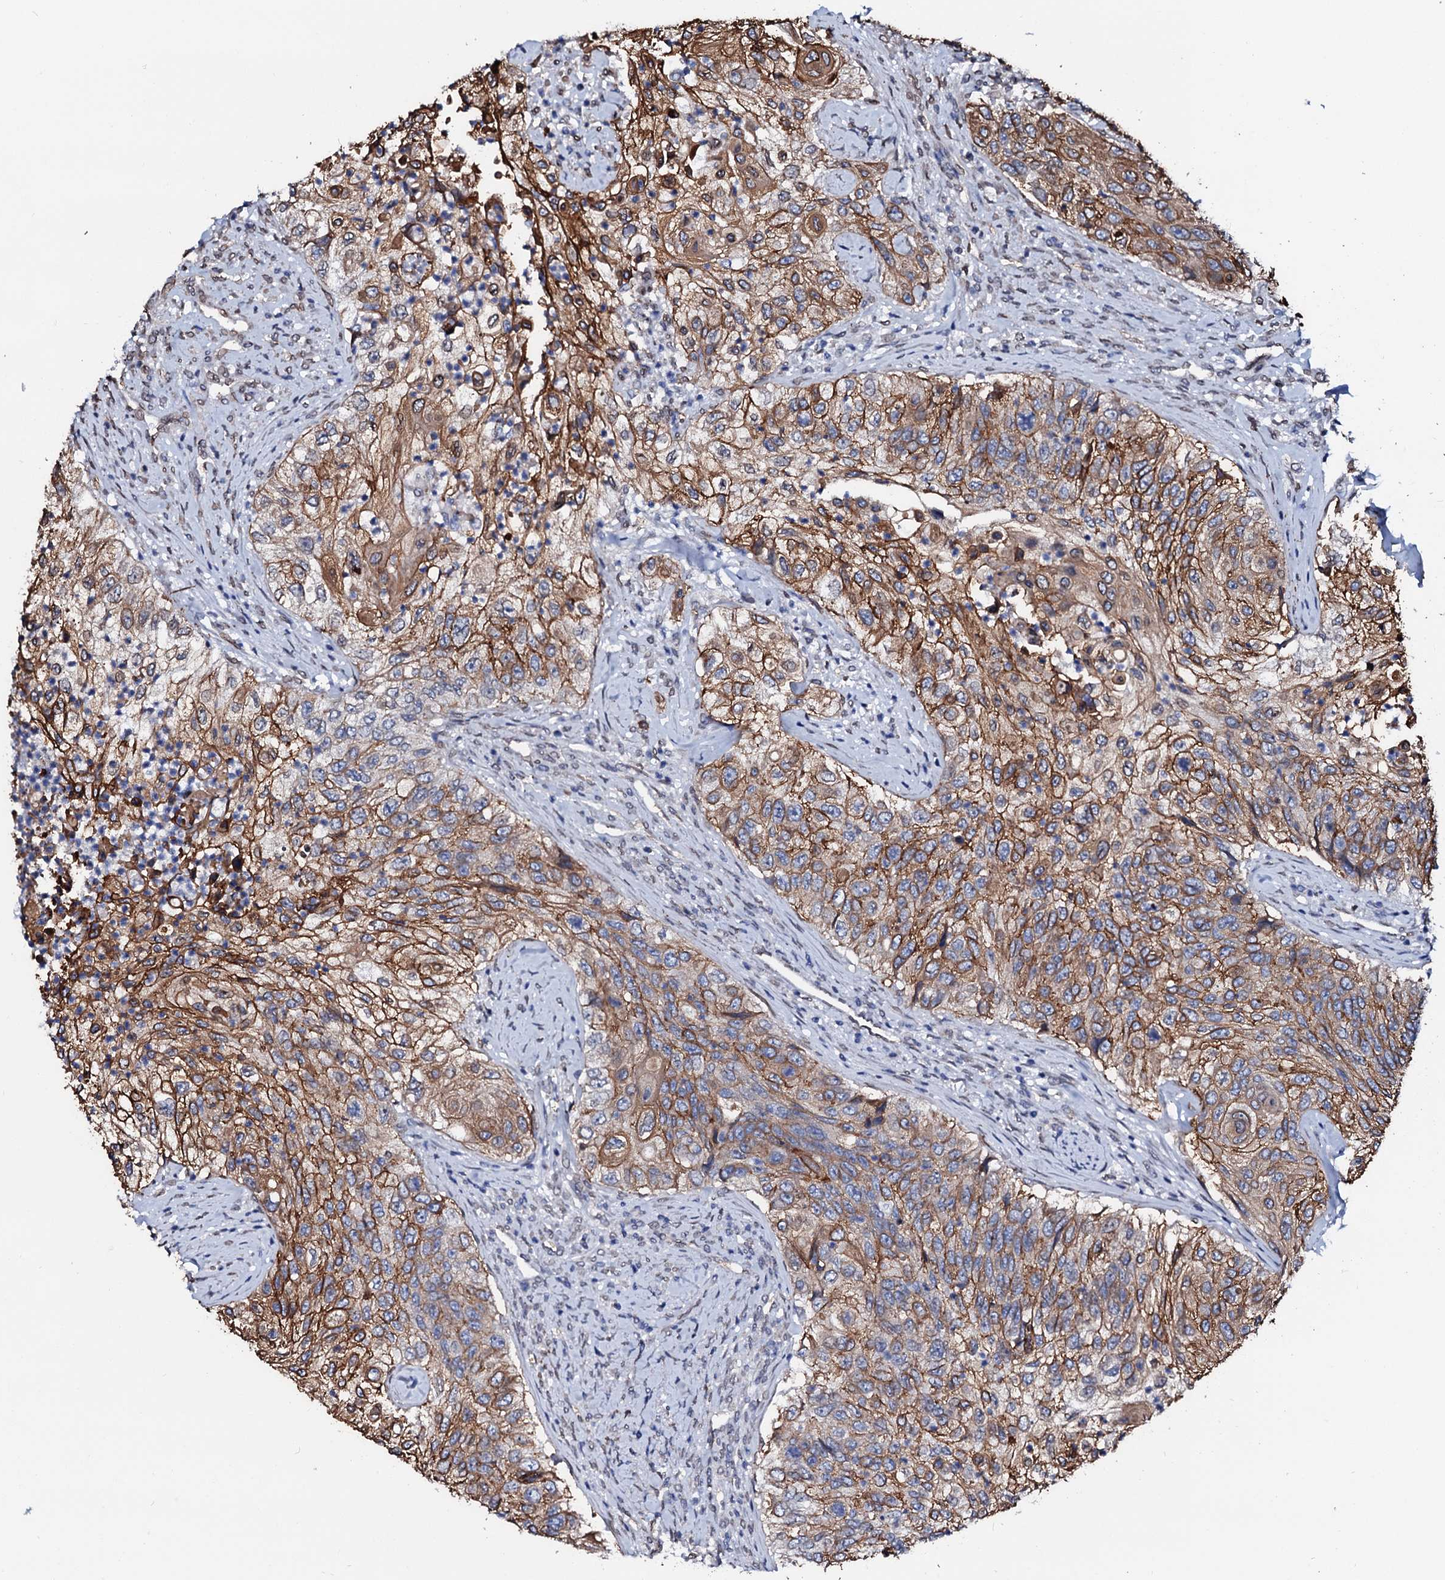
{"staining": {"intensity": "strong", "quantity": "25%-75%", "location": "cytoplasmic/membranous"}, "tissue": "urothelial cancer", "cell_type": "Tumor cells", "image_type": "cancer", "snomed": [{"axis": "morphology", "description": "Urothelial carcinoma, High grade"}, {"axis": "topography", "description": "Urinary bladder"}], "caption": "The photomicrograph exhibits immunohistochemical staining of urothelial carcinoma (high-grade). There is strong cytoplasmic/membranous staining is identified in about 25%-75% of tumor cells.", "gene": "NRP2", "patient": {"sex": "female", "age": 60}}